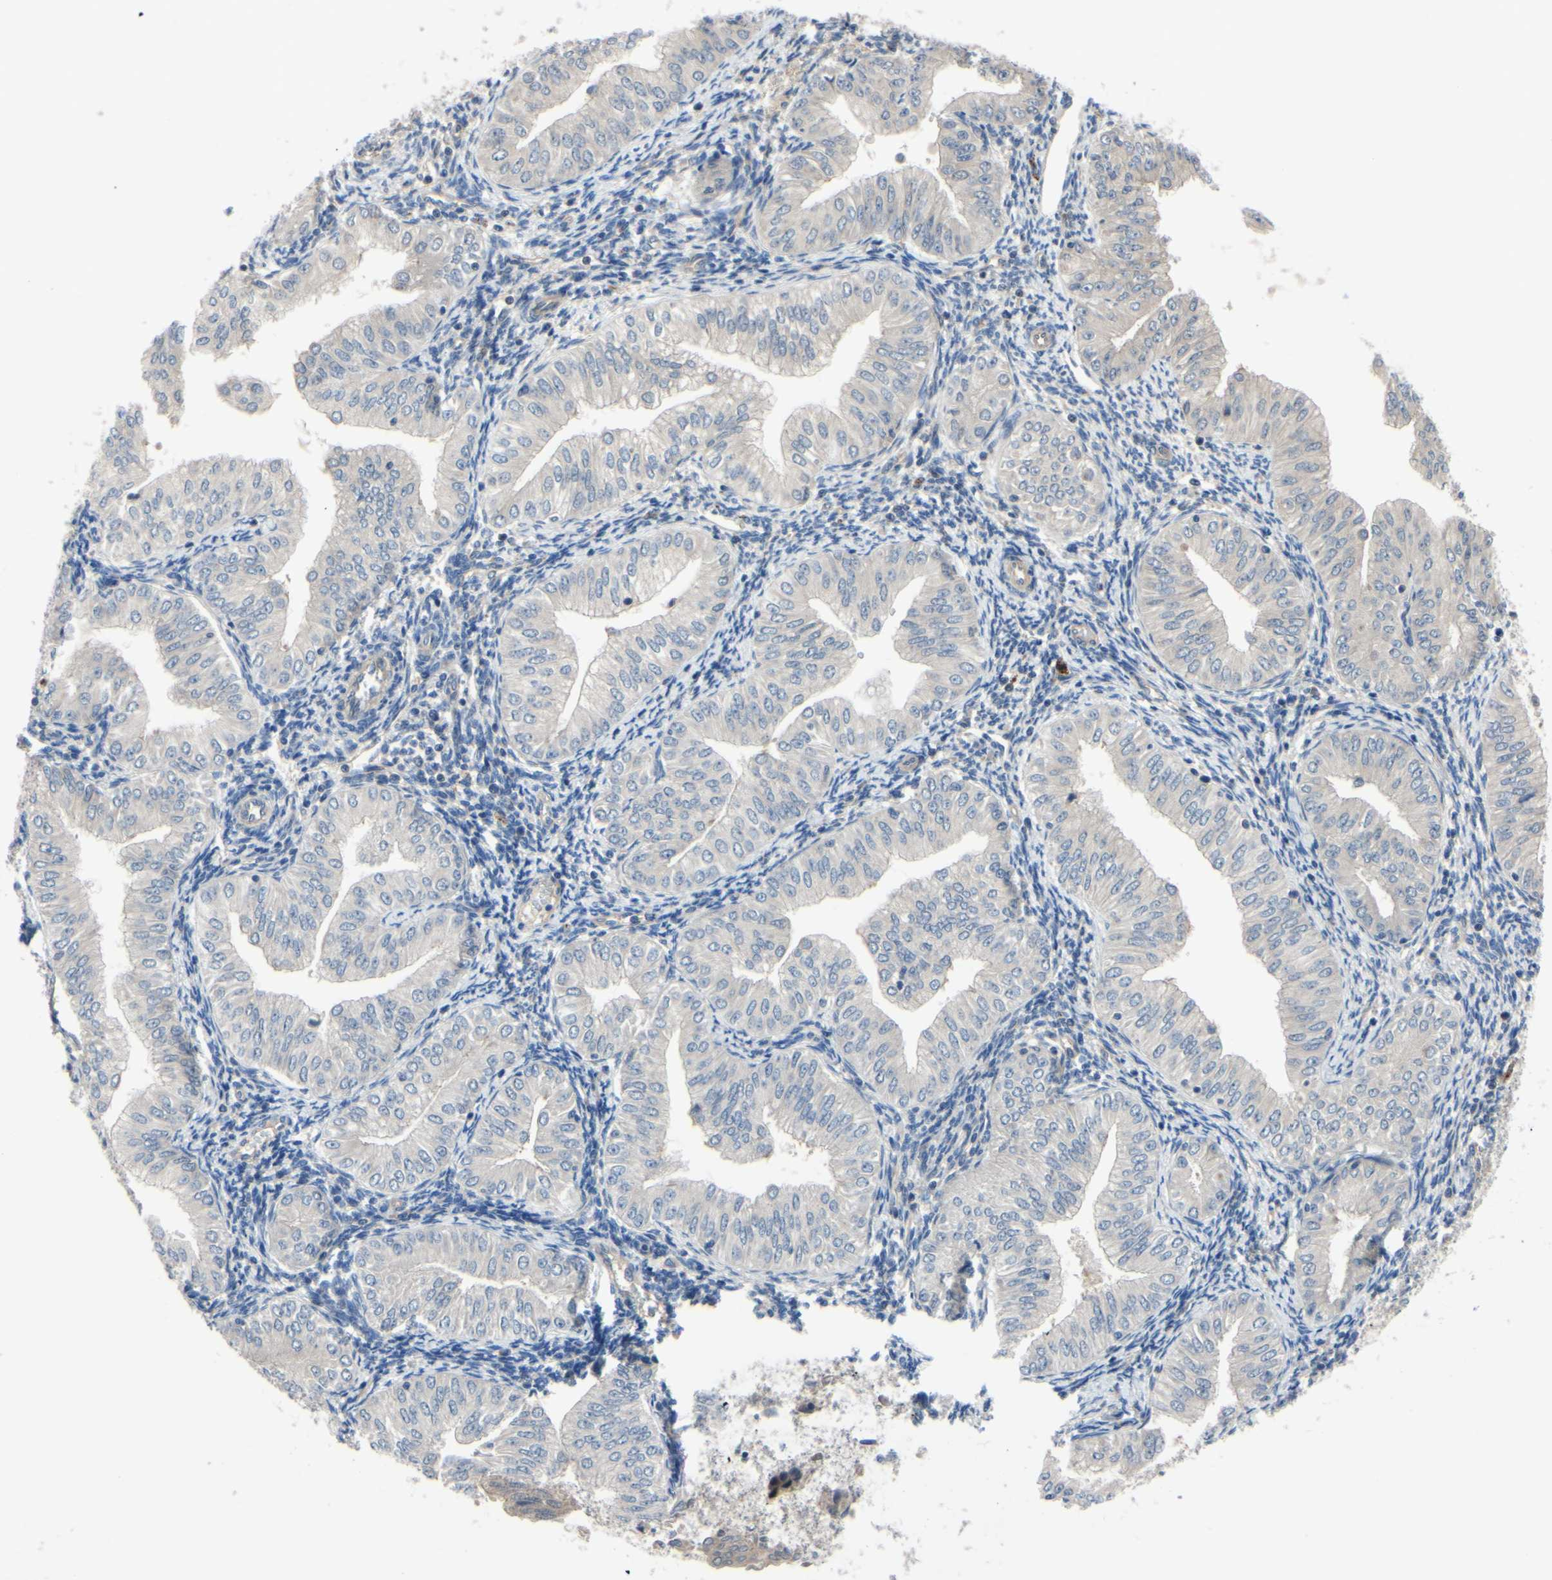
{"staining": {"intensity": "weak", "quantity": ">75%", "location": "cytoplasmic/membranous"}, "tissue": "endometrial cancer", "cell_type": "Tumor cells", "image_type": "cancer", "snomed": [{"axis": "morphology", "description": "Normal tissue, NOS"}, {"axis": "morphology", "description": "Adenocarcinoma, NOS"}, {"axis": "topography", "description": "Endometrium"}], "caption": "Endometrial cancer stained with DAB immunohistochemistry displays low levels of weak cytoplasmic/membranous positivity in approximately >75% of tumor cells.", "gene": "COMMD9", "patient": {"sex": "female", "age": 53}}